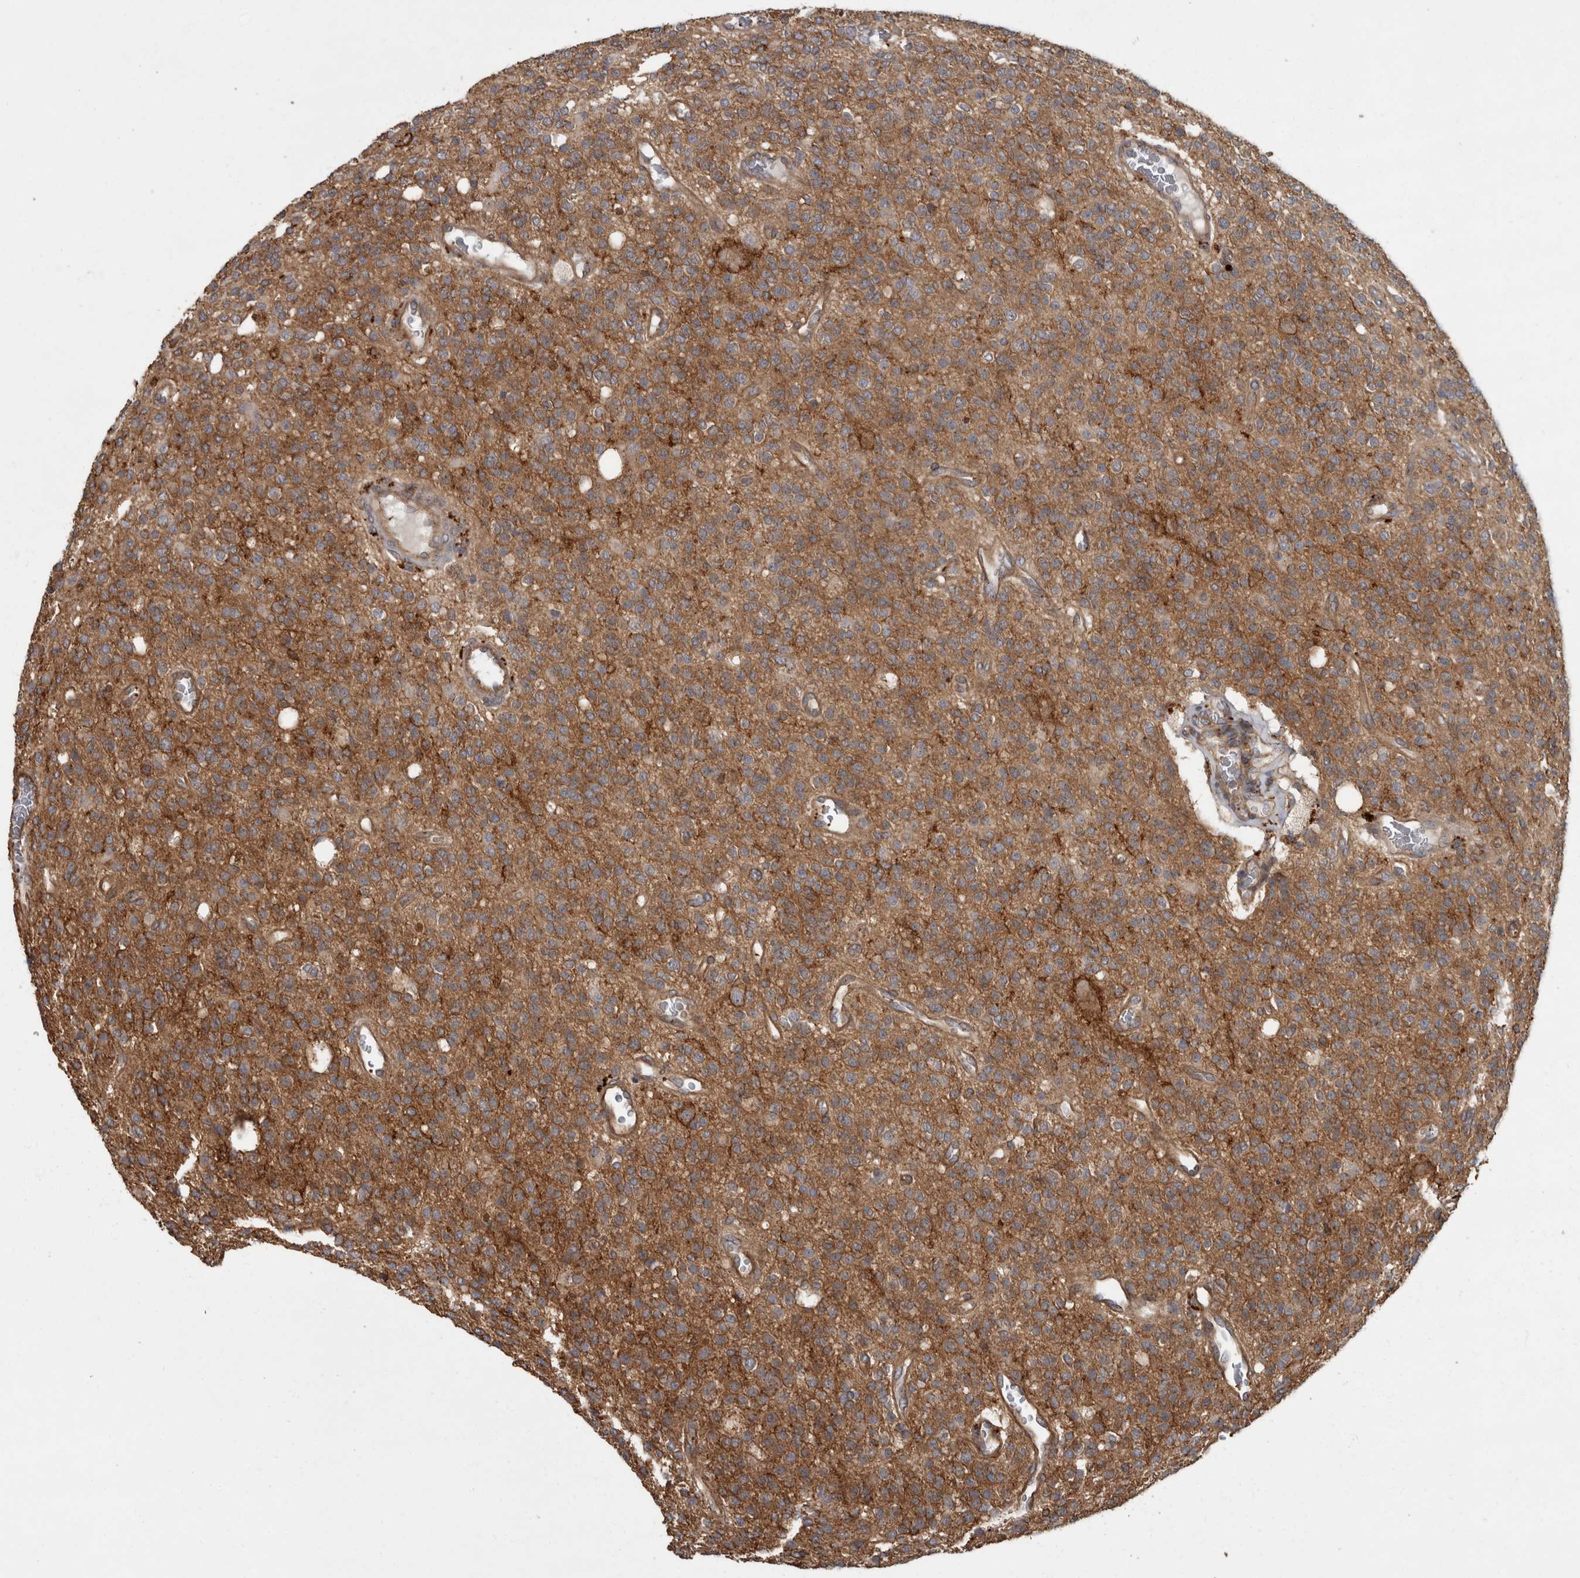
{"staining": {"intensity": "moderate", "quantity": ">75%", "location": "cytoplasmic/membranous"}, "tissue": "glioma", "cell_type": "Tumor cells", "image_type": "cancer", "snomed": [{"axis": "morphology", "description": "Glioma, malignant, High grade"}, {"axis": "topography", "description": "Brain"}], "caption": "Glioma was stained to show a protein in brown. There is medium levels of moderate cytoplasmic/membranous positivity in approximately >75% of tumor cells.", "gene": "VEGFD", "patient": {"sex": "male", "age": 34}}